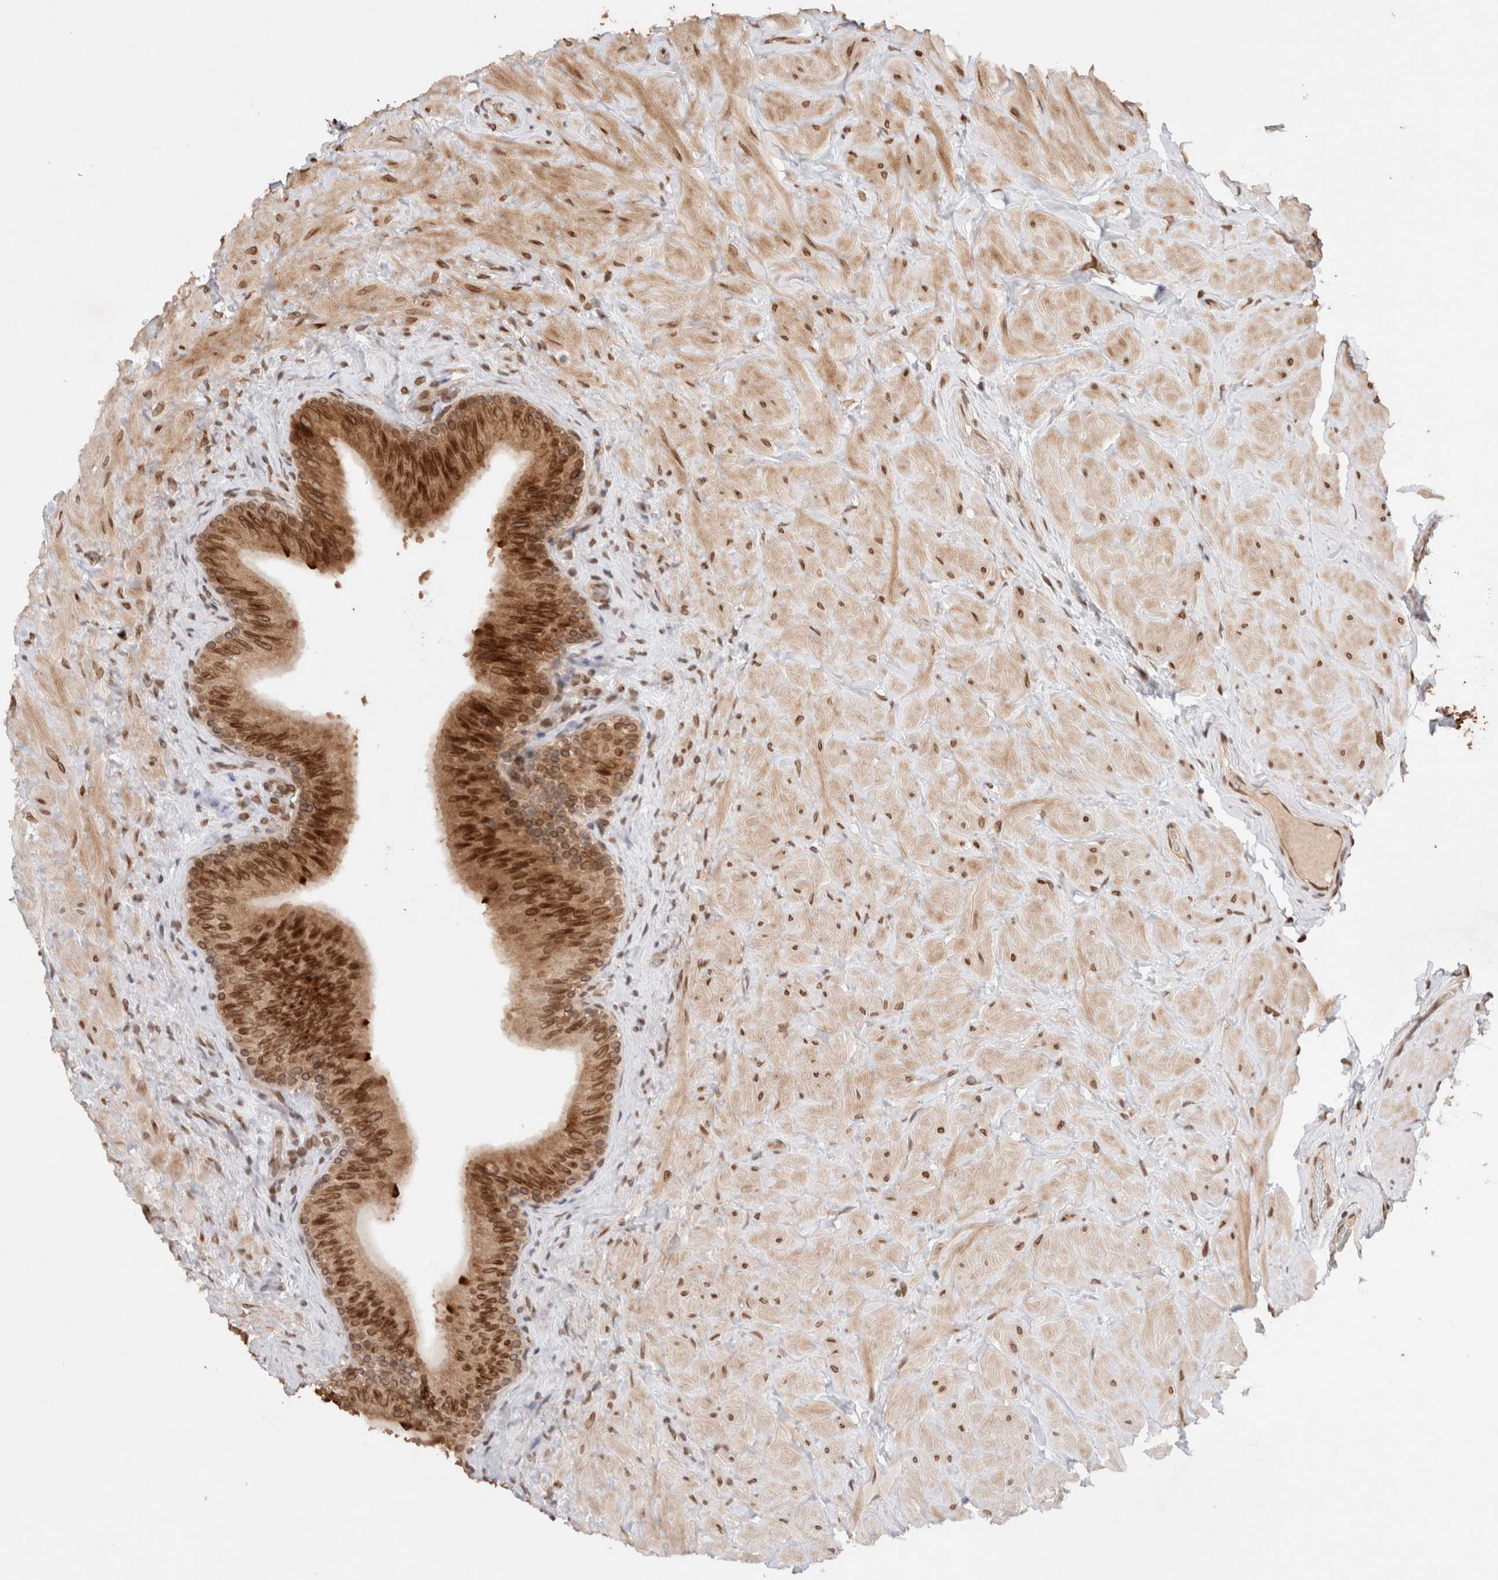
{"staining": {"intensity": "strong", "quantity": ">75%", "location": "cytoplasmic/membranous,nuclear"}, "tissue": "epididymis", "cell_type": "Glandular cells", "image_type": "normal", "snomed": [{"axis": "morphology", "description": "Normal tissue, NOS"}, {"axis": "topography", "description": "Vascular tissue"}, {"axis": "topography", "description": "Epididymis"}], "caption": "Epididymis was stained to show a protein in brown. There is high levels of strong cytoplasmic/membranous,nuclear positivity in approximately >75% of glandular cells. The staining was performed using DAB (3,3'-diaminobenzidine) to visualize the protein expression in brown, while the nuclei were stained in blue with hematoxylin (Magnification: 20x).", "gene": "TPR", "patient": {"sex": "male", "age": 49}}